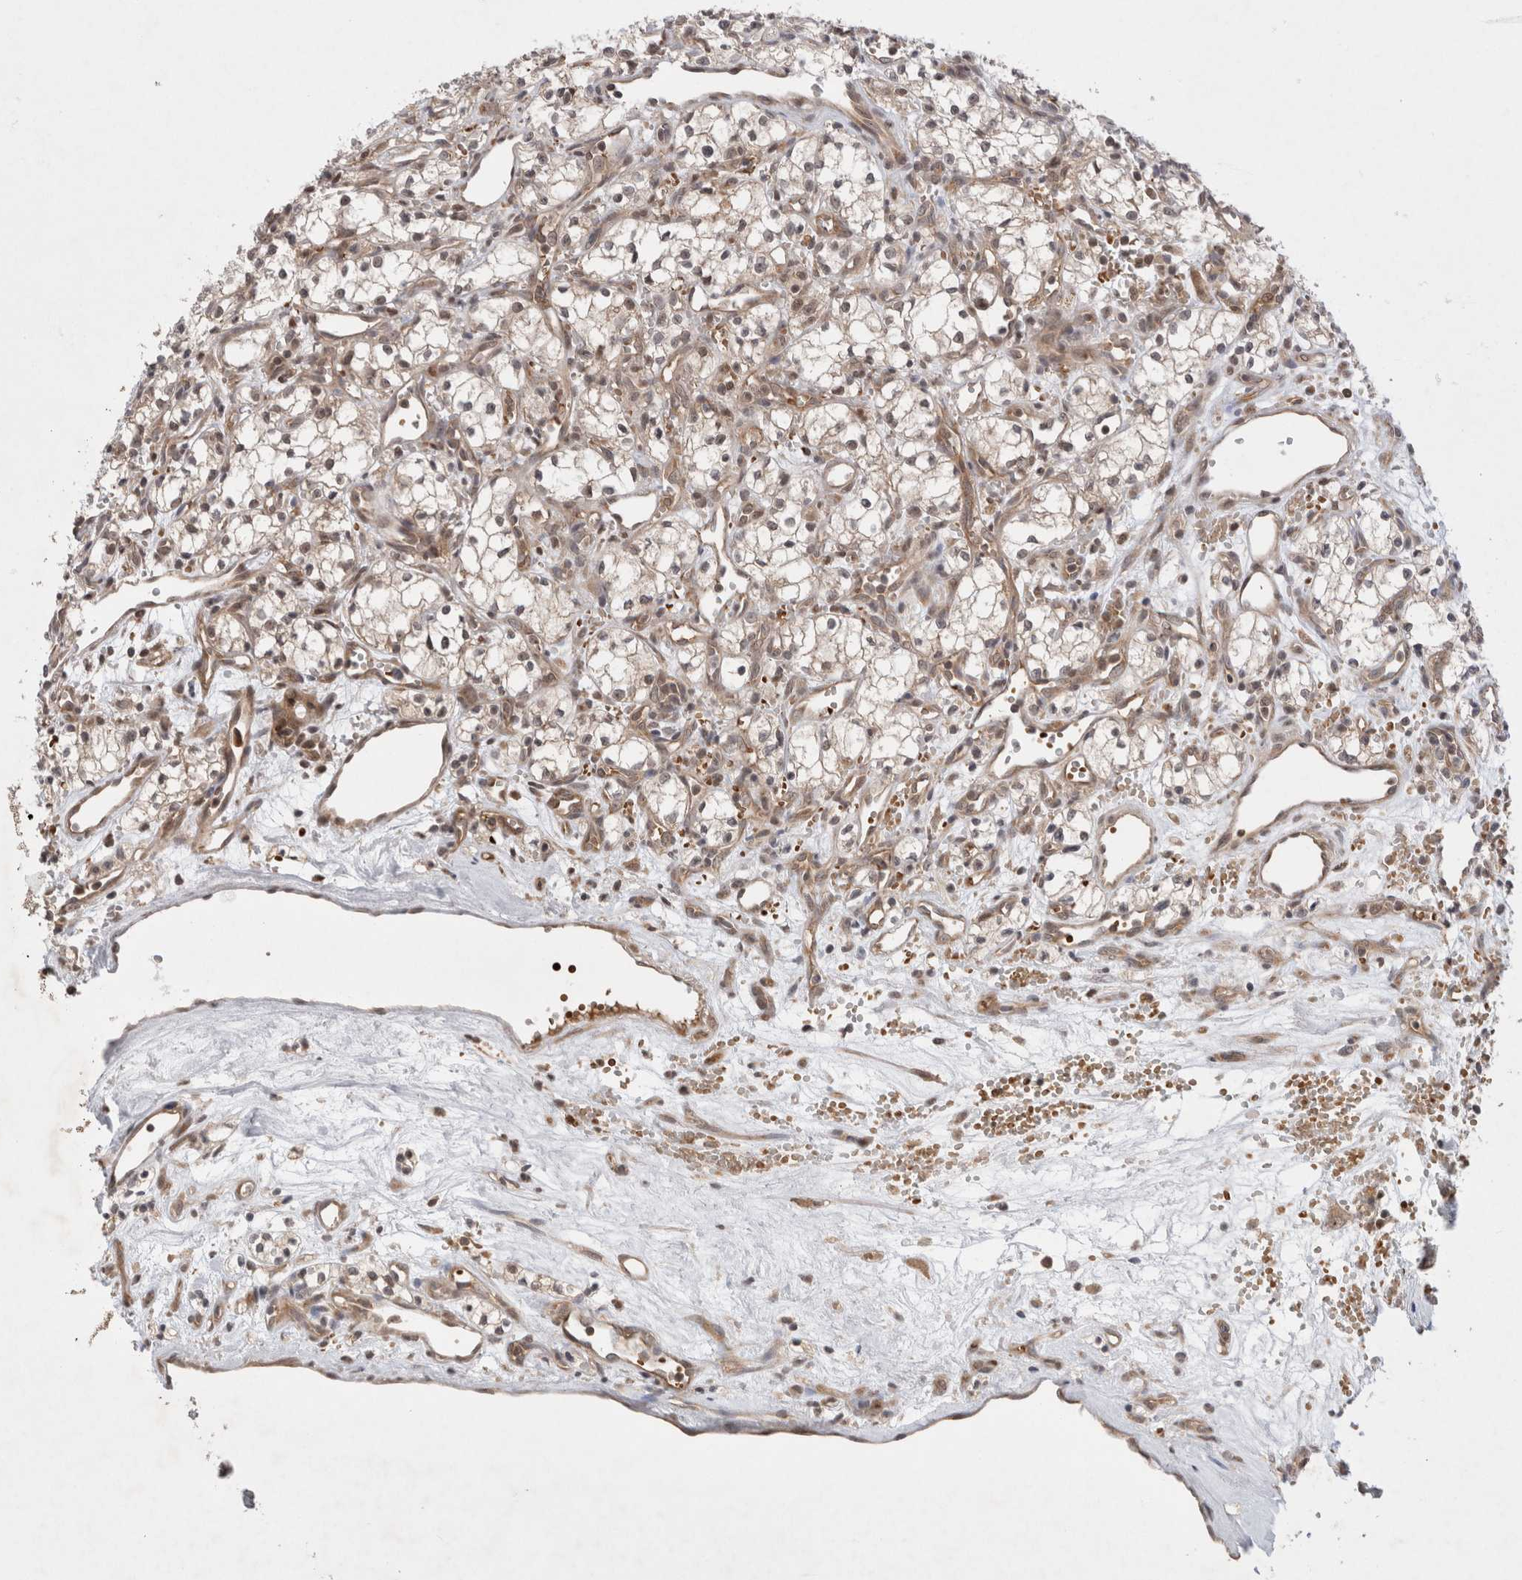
{"staining": {"intensity": "weak", "quantity": "<25%", "location": "cytoplasmic/membranous"}, "tissue": "renal cancer", "cell_type": "Tumor cells", "image_type": "cancer", "snomed": [{"axis": "morphology", "description": "Adenocarcinoma, NOS"}, {"axis": "topography", "description": "Kidney"}], "caption": "Immunohistochemistry of human renal cancer (adenocarcinoma) shows no staining in tumor cells.", "gene": "EIF3E", "patient": {"sex": "male", "age": 59}}